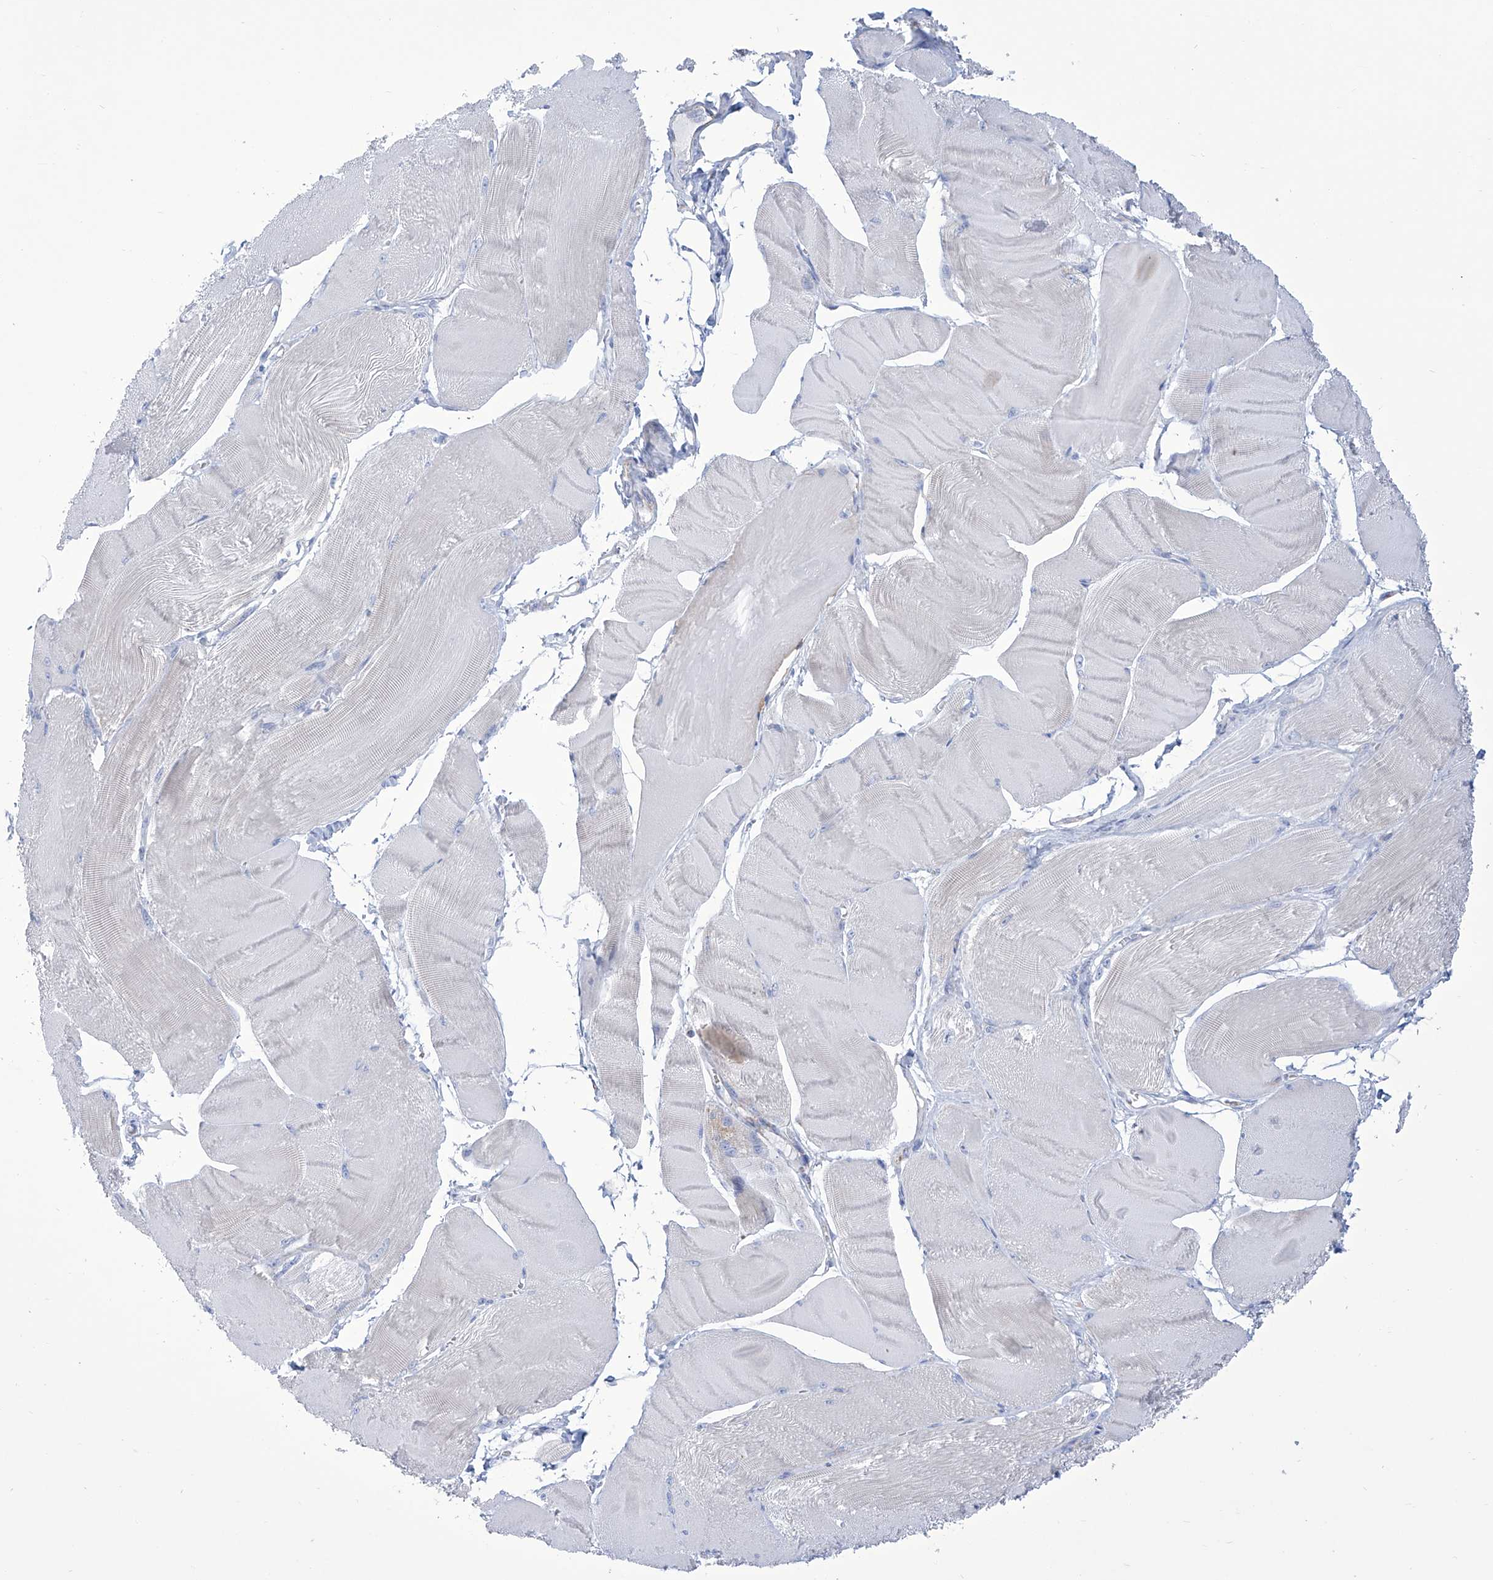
{"staining": {"intensity": "weak", "quantity": "<25%", "location": "cytoplasmic/membranous"}, "tissue": "skeletal muscle", "cell_type": "Myocytes", "image_type": "normal", "snomed": [{"axis": "morphology", "description": "Normal tissue, NOS"}, {"axis": "morphology", "description": "Basal cell carcinoma"}, {"axis": "topography", "description": "Skeletal muscle"}], "caption": "IHC image of unremarkable skeletal muscle: skeletal muscle stained with DAB demonstrates no significant protein positivity in myocytes.", "gene": "ALDH6A1", "patient": {"sex": "female", "age": 64}}